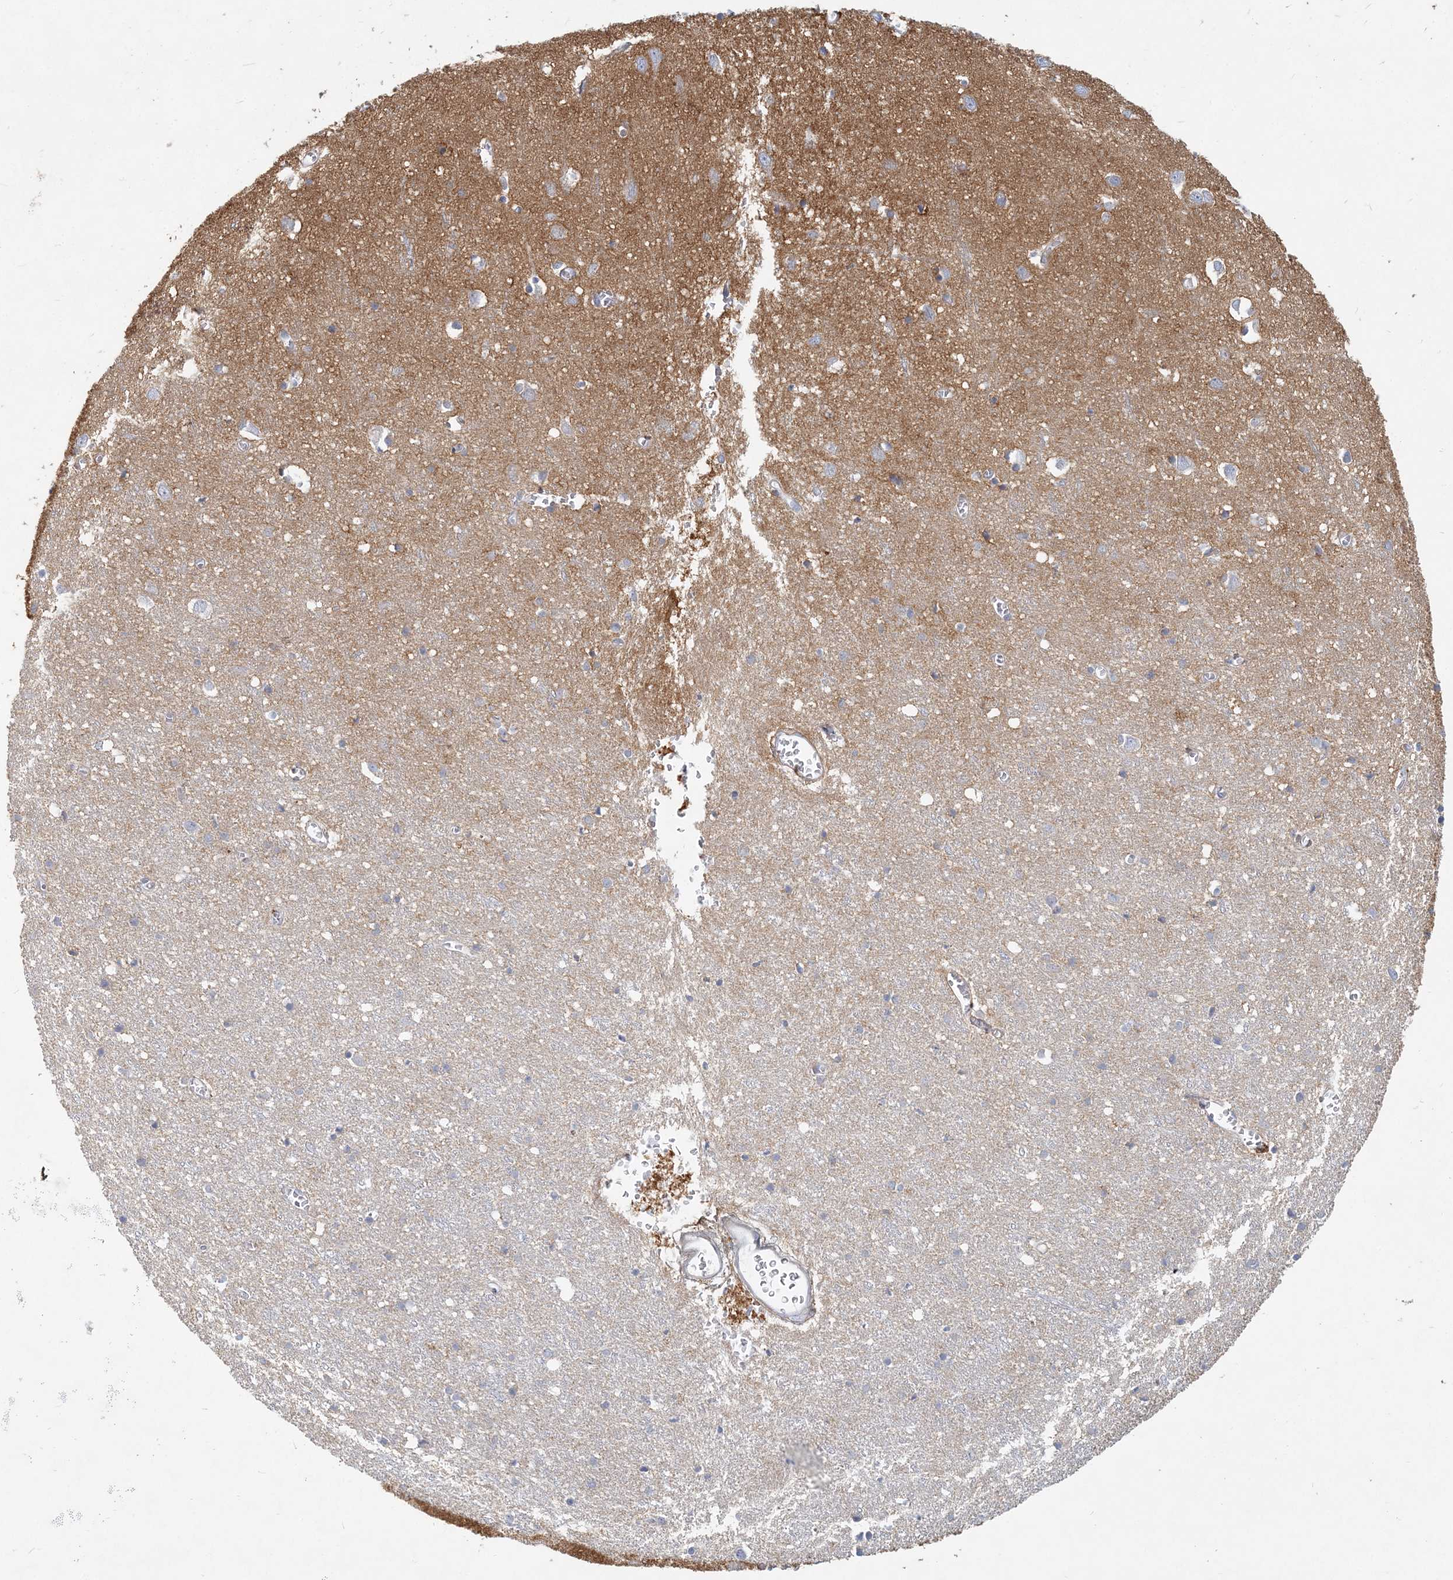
{"staining": {"intensity": "negative", "quantity": "none", "location": "none"}, "tissue": "cerebral cortex", "cell_type": "Endothelial cells", "image_type": "normal", "snomed": [{"axis": "morphology", "description": "Normal tissue, NOS"}, {"axis": "topography", "description": "Cerebral cortex"}], "caption": "This is an IHC photomicrograph of unremarkable human cerebral cortex. There is no positivity in endothelial cells.", "gene": "GMPPA", "patient": {"sex": "female", "age": 64}}